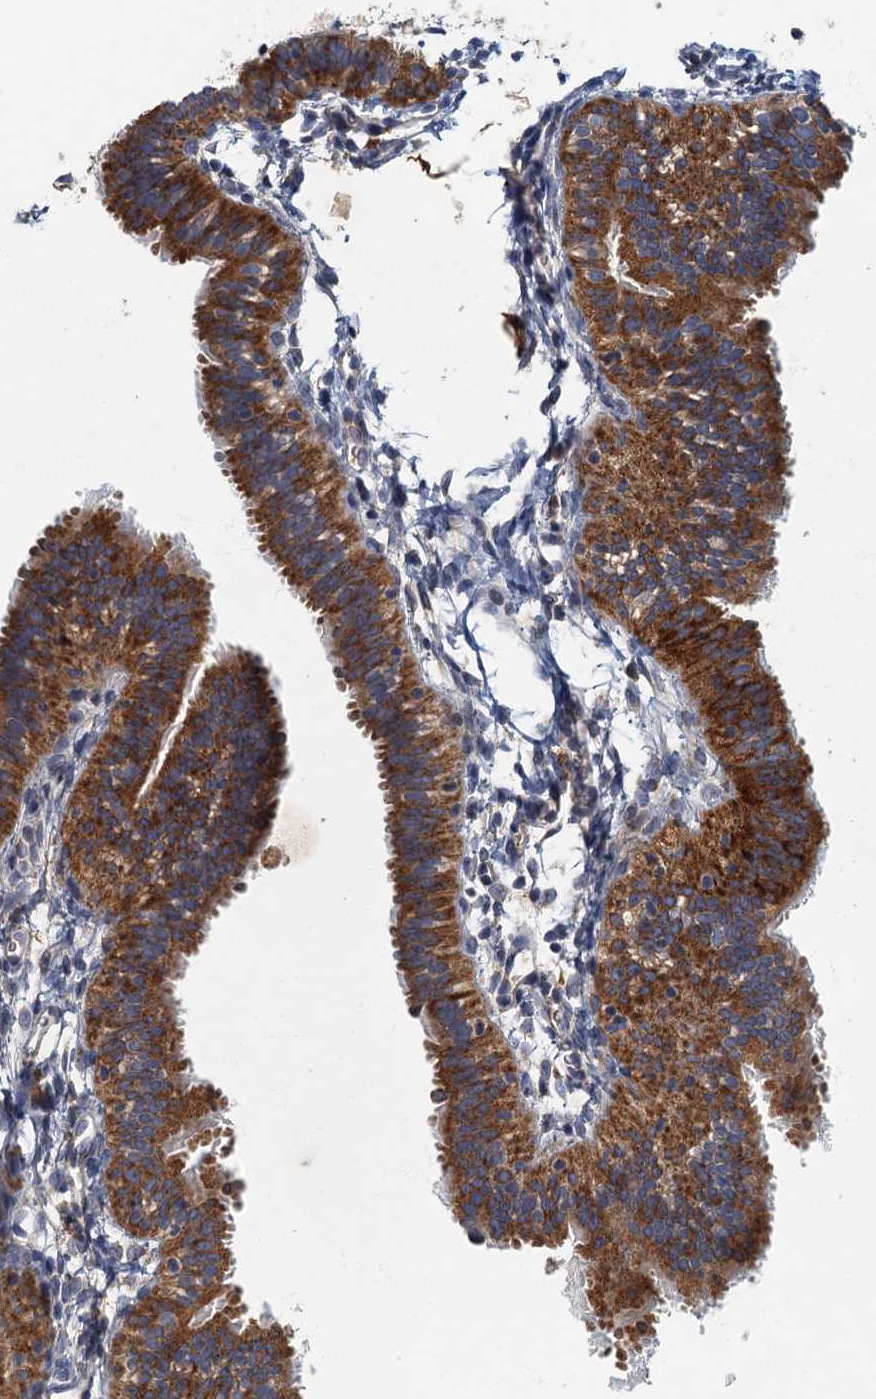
{"staining": {"intensity": "strong", "quantity": ">75%", "location": "cytoplasmic/membranous"}, "tissue": "fallopian tube", "cell_type": "Glandular cells", "image_type": "normal", "snomed": [{"axis": "morphology", "description": "Normal tissue, NOS"}, {"axis": "topography", "description": "Fallopian tube"}], "caption": "The histopathology image demonstrates staining of benign fallopian tube, revealing strong cytoplasmic/membranous protein staining (brown color) within glandular cells.", "gene": "SPDYC", "patient": {"sex": "female", "age": 35}}